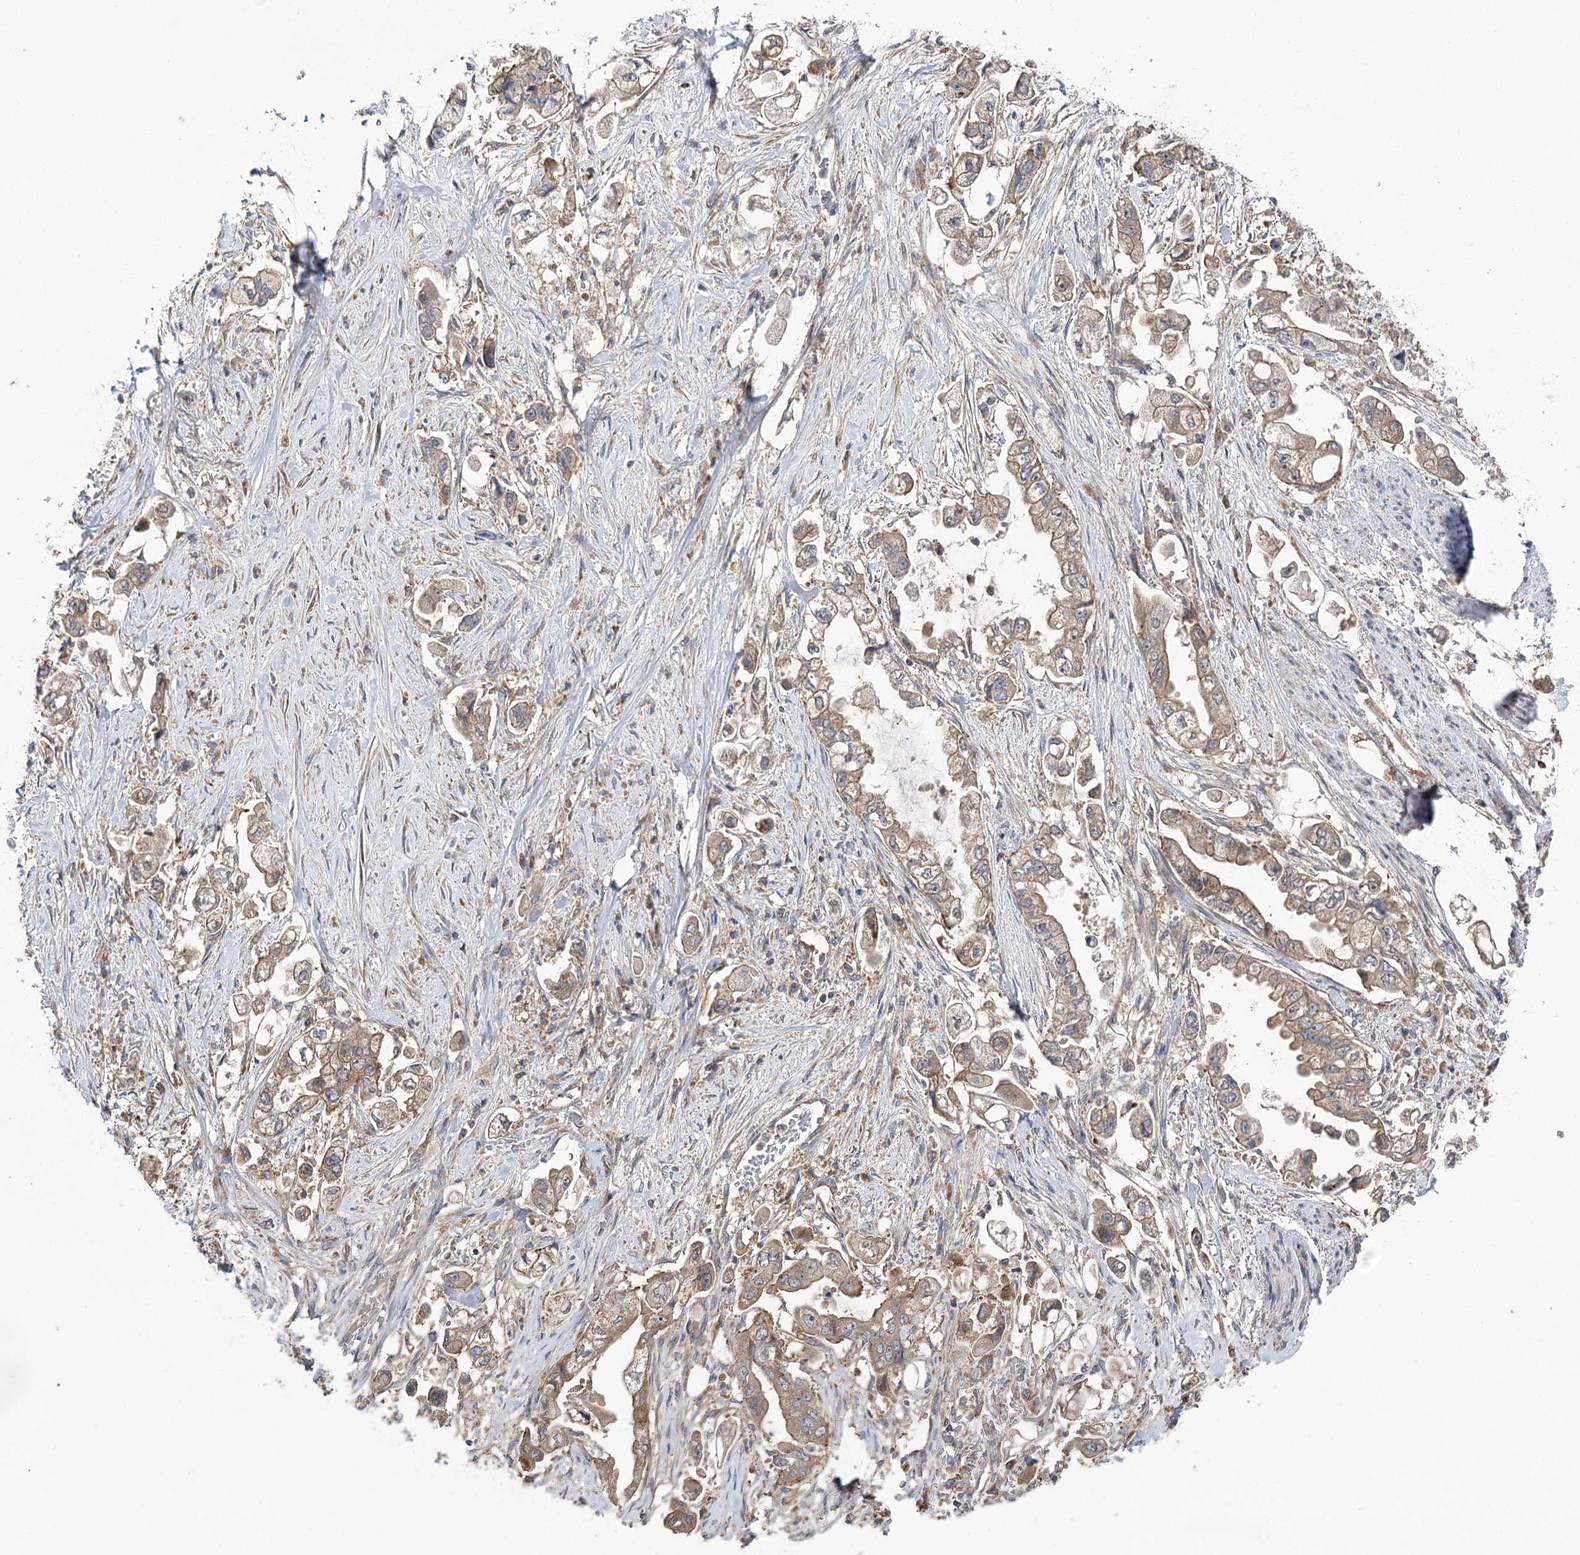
{"staining": {"intensity": "weak", "quantity": ">75%", "location": "cytoplasmic/membranous"}, "tissue": "stomach cancer", "cell_type": "Tumor cells", "image_type": "cancer", "snomed": [{"axis": "morphology", "description": "Adenocarcinoma, NOS"}, {"axis": "topography", "description": "Stomach"}], "caption": "The micrograph demonstrates staining of stomach cancer, revealing weak cytoplasmic/membranous protein positivity (brown color) within tumor cells. Using DAB (3,3'-diaminobenzidine) (brown) and hematoxylin (blue) stains, captured at high magnification using brightfield microscopy.", "gene": "VPS37B", "patient": {"sex": "male", "age": 62}}